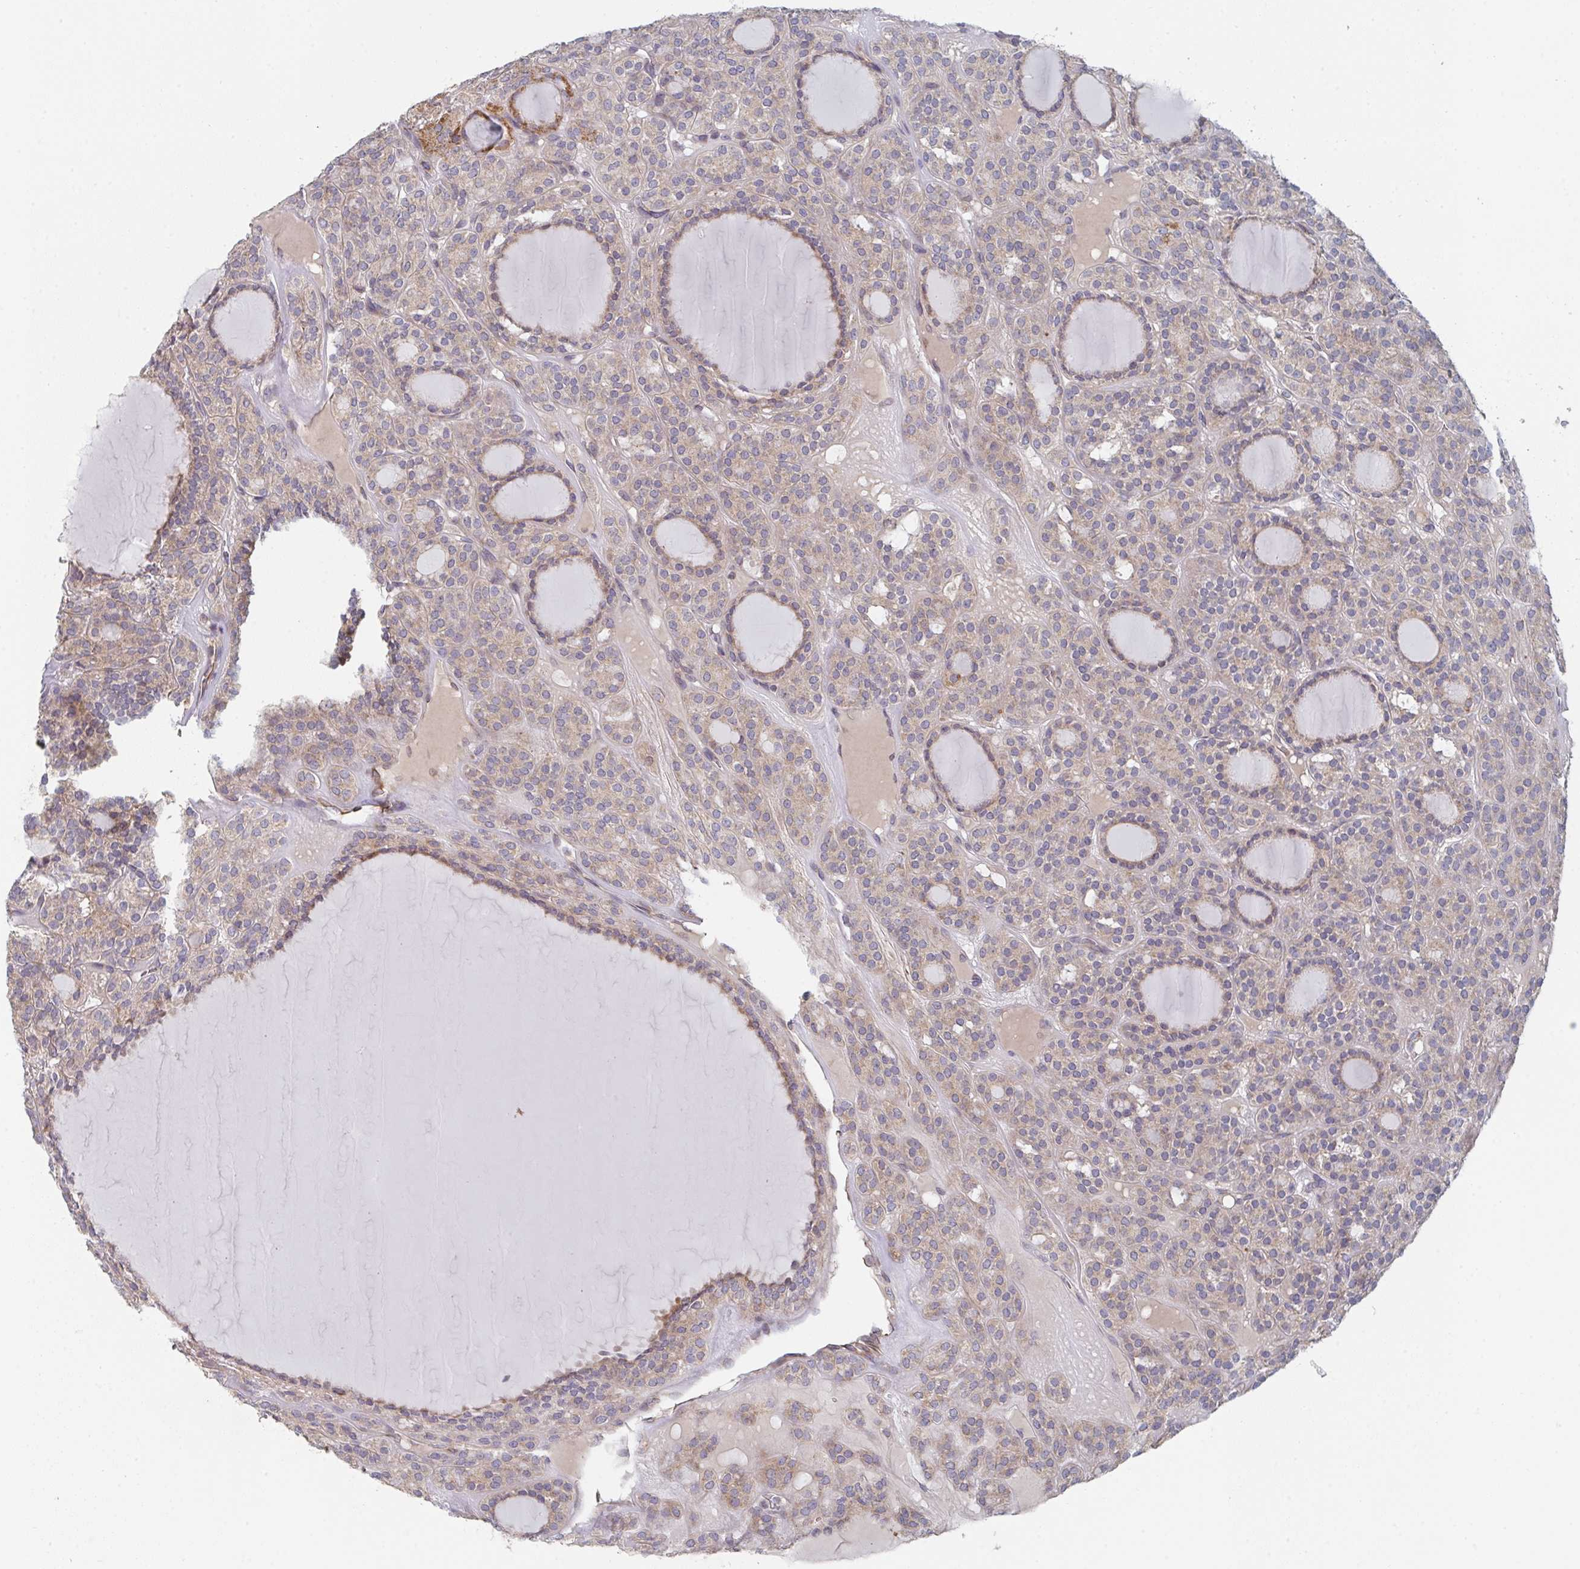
{"staining": {"intensity": "weak", "quantity": ">75%", "location": "cytoplasmic/membranous"}, "tissue": "thyroid cancer", "cell_type": "Tumor cells", "image_type": "cancer", "snomed": [{"axis": "morphology", "description": "Follicular adenoma carcinoma, NOS"}, {"axis": "topography", "description": "Thyroid gland"}], "caption": "Immunohistochemistry (IHC) staining of follicular adenoma carcinoma (thyroid), which exhibits low levels of weak cytoplasmic/membranous expression in about >75% of tumor cells indicating weak cytoplasmic/membranous protein expression. The staining was performed using DAB (brown) for protein detection and nuclei were counterstained in hematoxylin (blue).", "gene": "ELOVL1", "patient": {"sex": "female", "age": 63}}